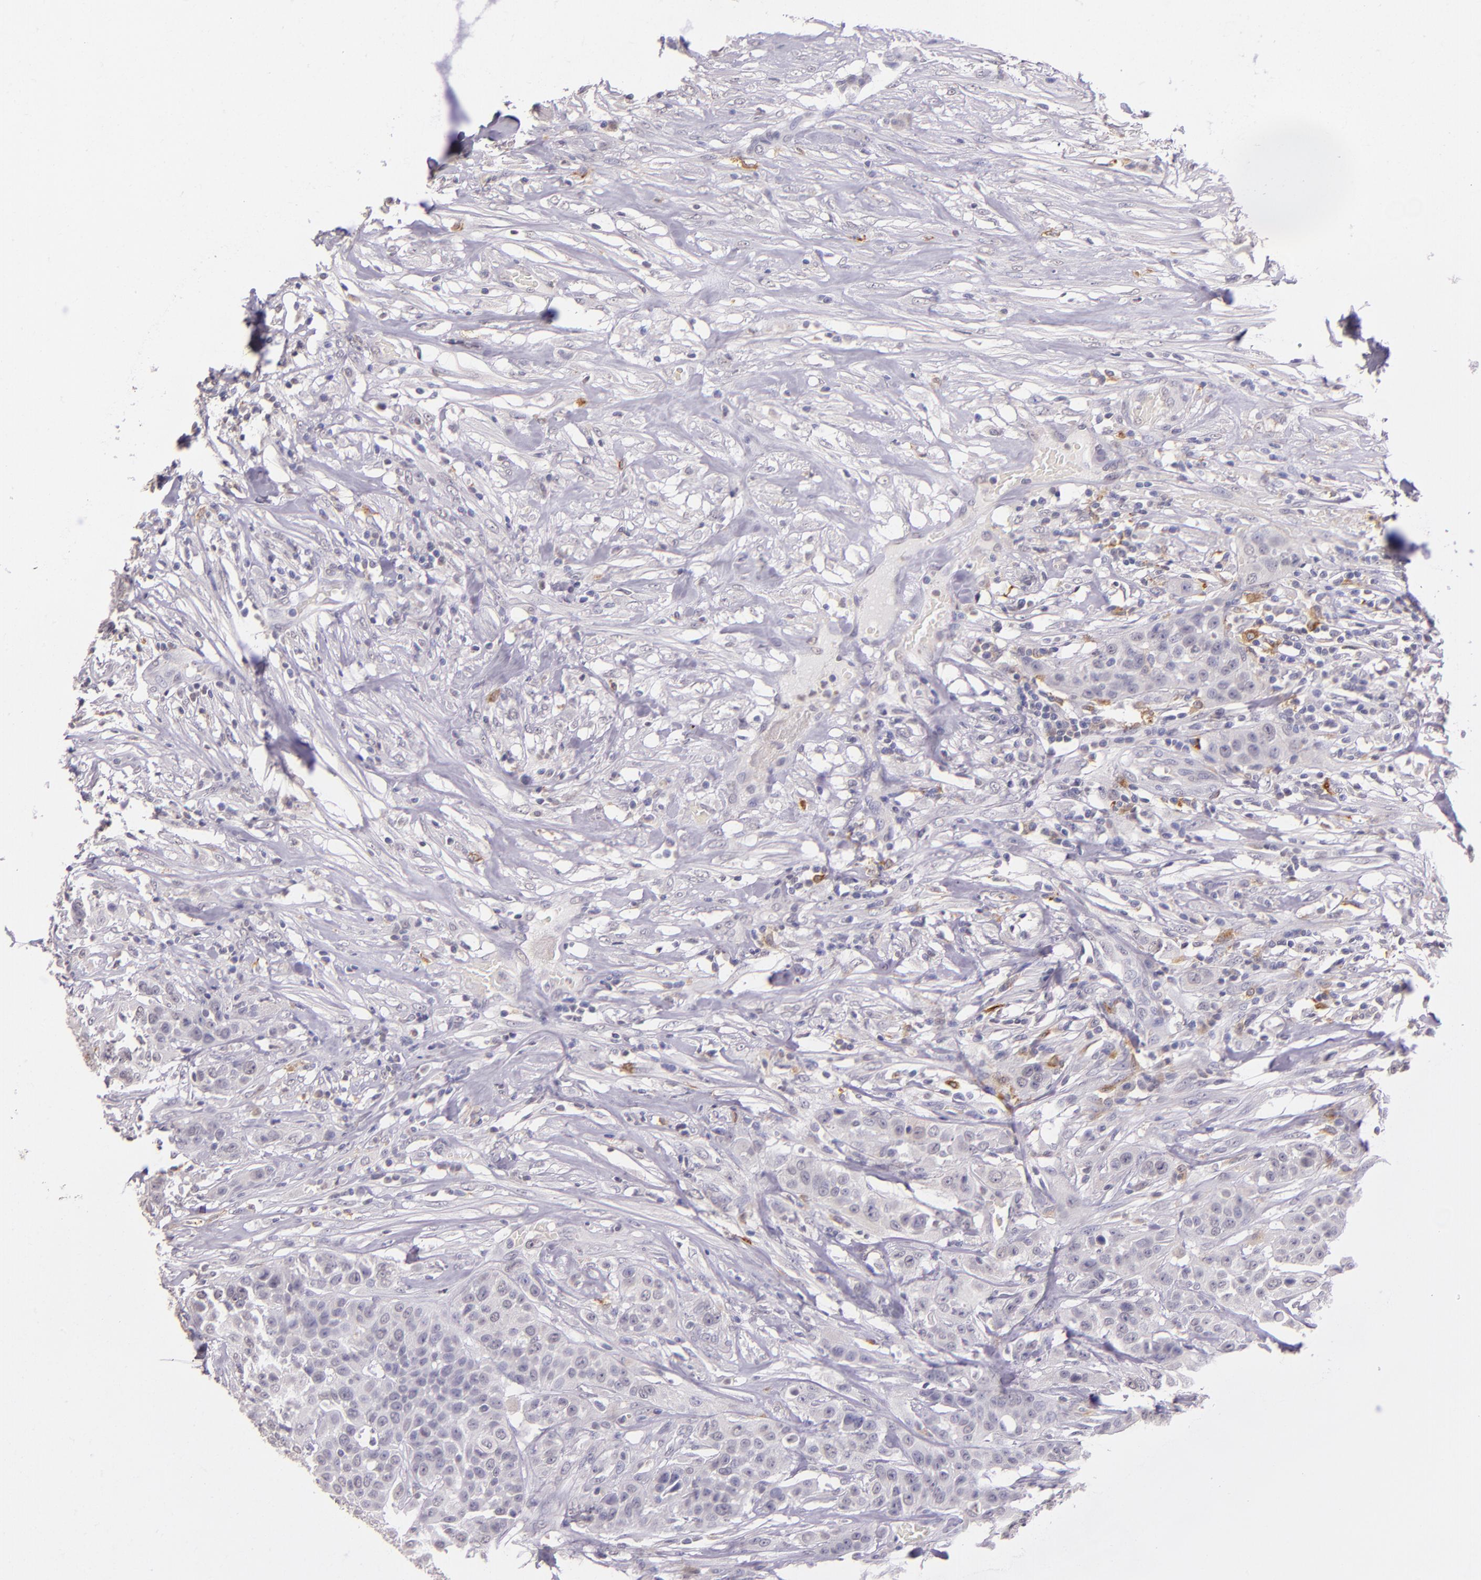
{"staining": {"intensity": "negative", "quantity": "none", "location": "none"}, "tissue": "urothelial cancer", "cell_type": "Tumor cells", "image_type": "cancer", "snomed": [{"axis": "morphology", "description": "Urothelial carcinoma, High grade"}, {"axis": "topography", "description": "Urinary bladder"}], "caption": "Immunohistochemistry image of neoplastic tissue: high-grade urothelial carcinoma stained with DAB (3,3'-diaminobenzidine) demonstrates no significant protein expression in tumor cells.", "gene": "RTN1", "patient": {"sex": "male", "age": 74}}